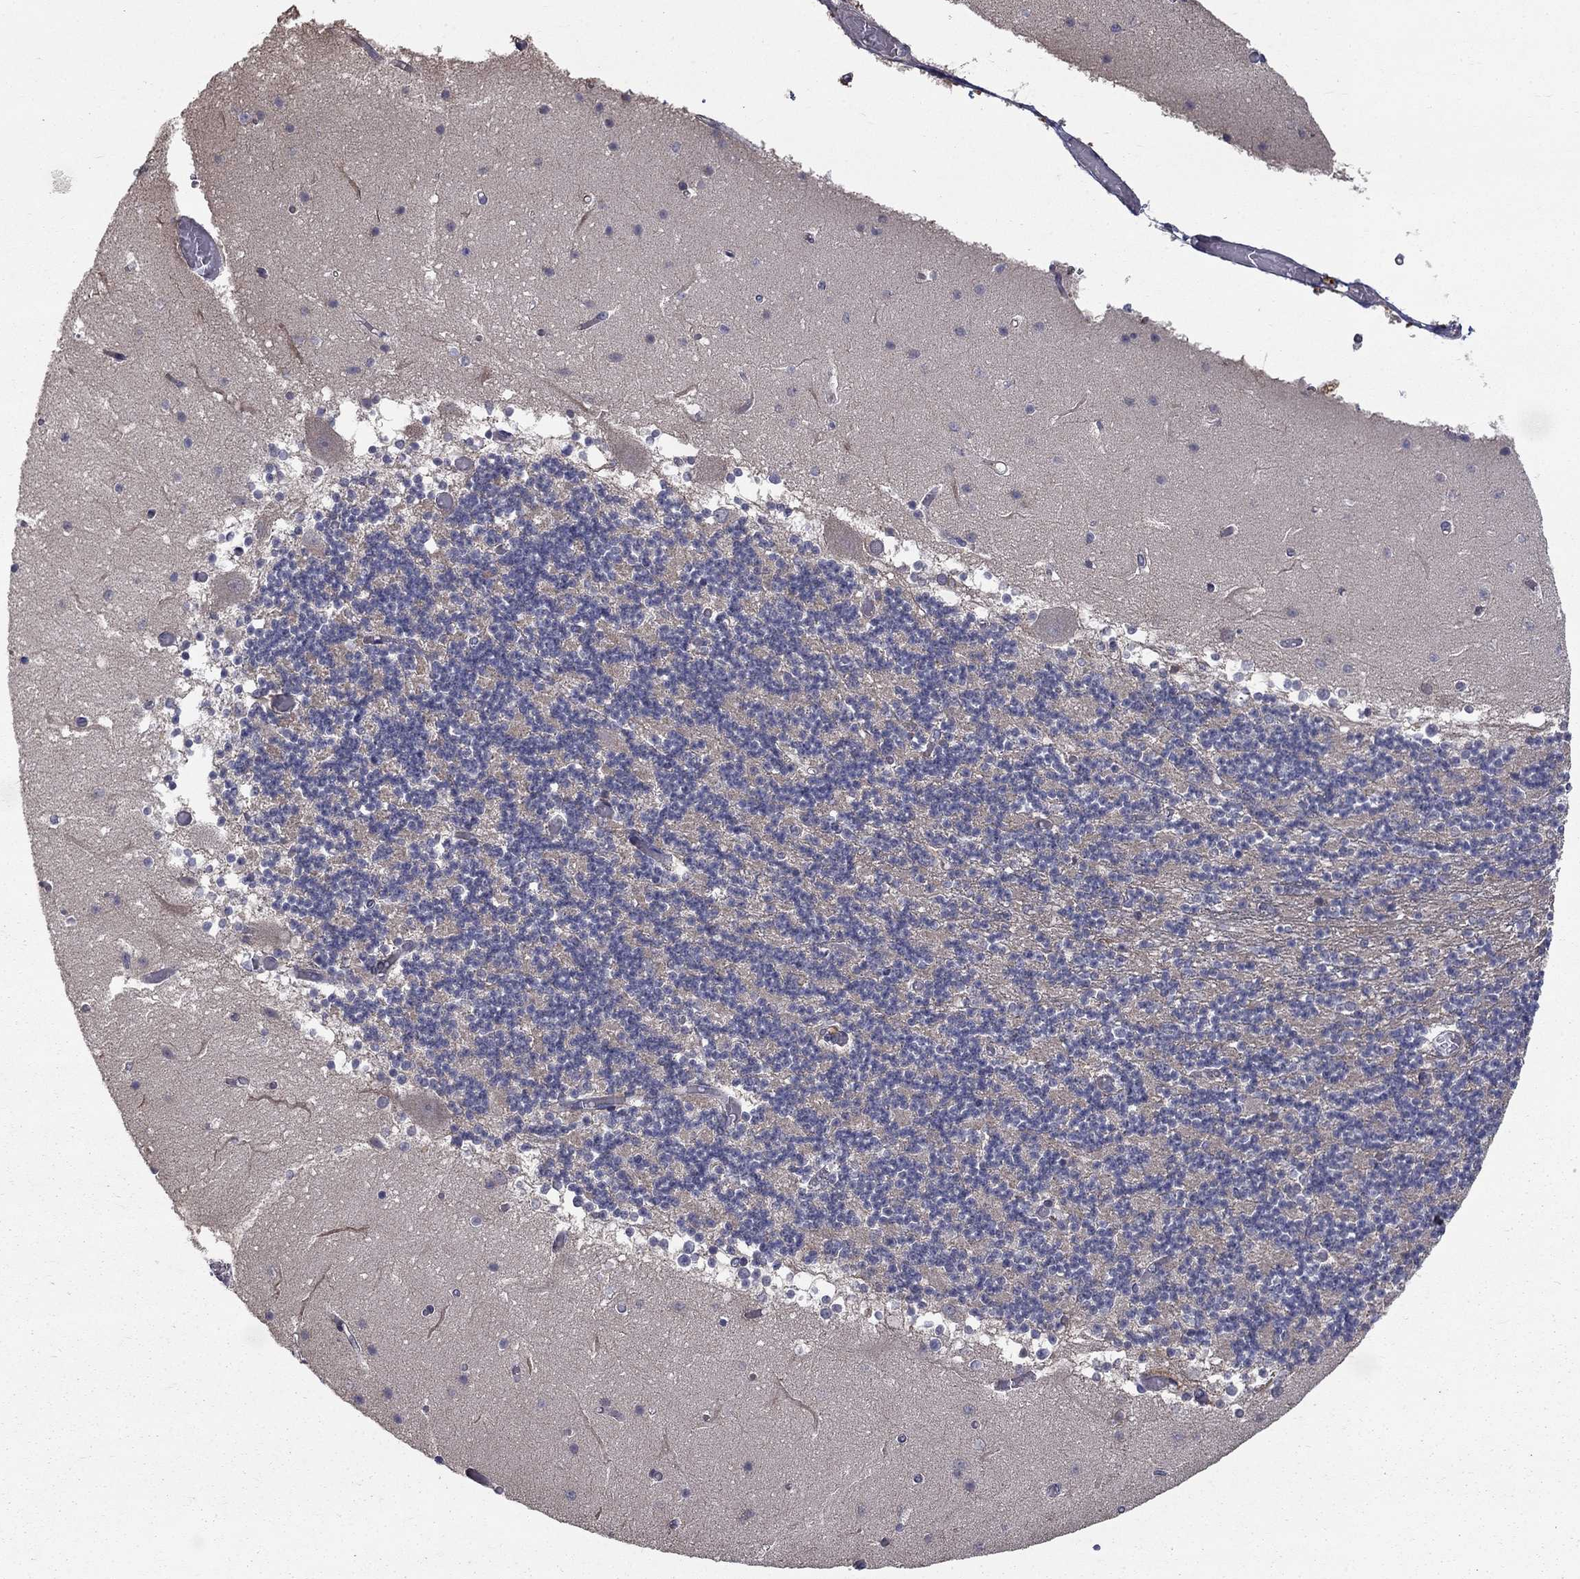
{"staining": {"intensity": "negative", "quantity": "none", "location": "none"}, "tissue": "cerebellum", "cell_type": "Cells in granular layer", "image_type": "normal", "snomed": [{"axis": "morphology", "description": "Normal tissue, NOS"}, {"axis": "topography", "description": "Cerebellum"}], "caption": "There is no significant expression in cells in granular layer of cerebellum. (DAB (3,3'-diaminobenzidine) IHC with hematoxylin counter stain).", "gene": "FAM3B", "patient": {"sex": "female", "age": 28}}